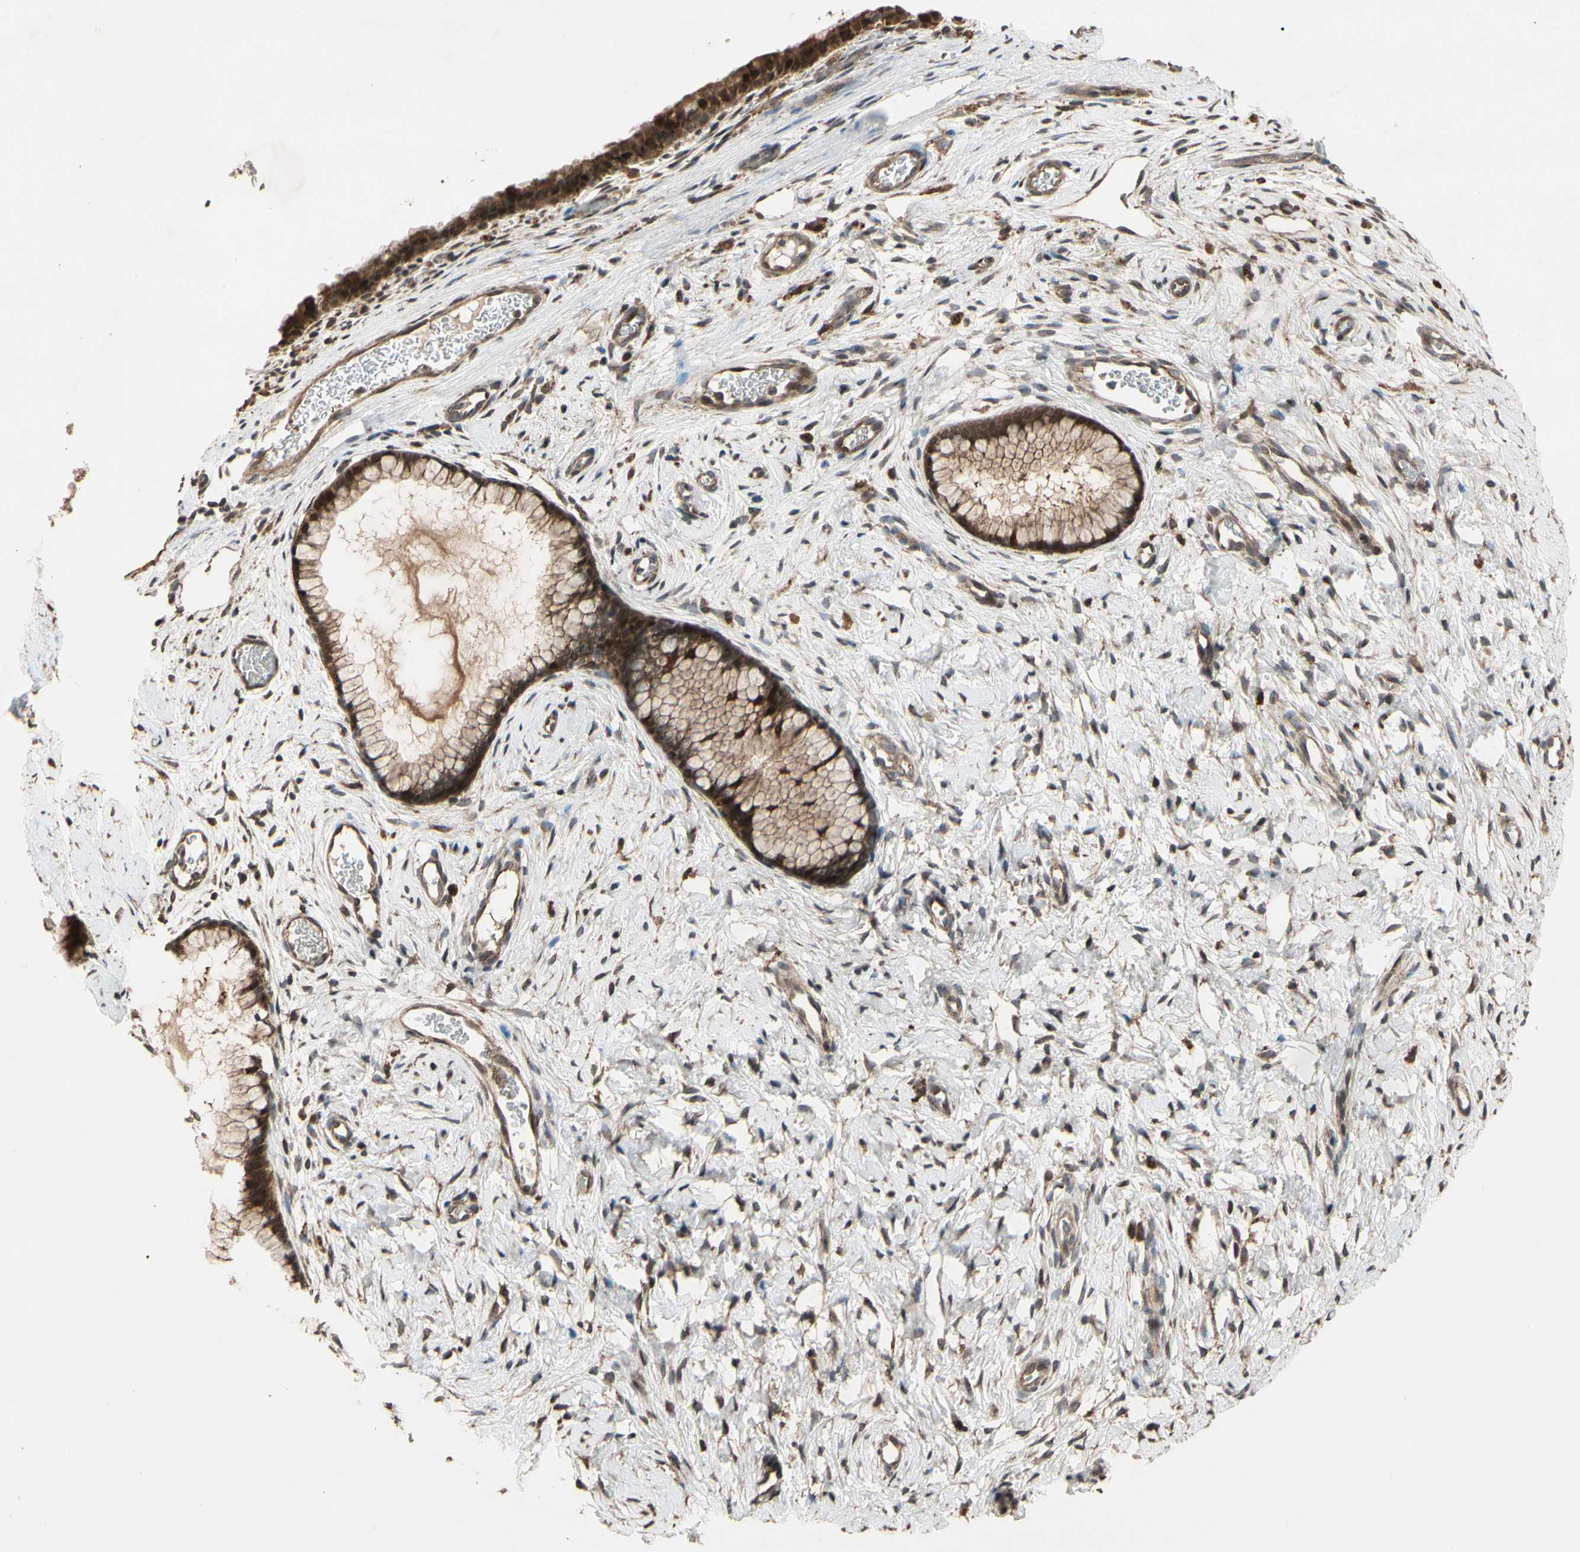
{"staining": {"intensity": "strong", "quantity": "25%-75%", "location": "cytoplasmic/membranous,nuclear"}, "tissue": "cervix", "cell_type": "Glandular cells", "image_type": "normal", "snomed": [{"axis": "morphology", "description": "Normal tissue, NOS"}, {"axis": "topography", "description": "Cervix"}], "caption": "Human cervix stained with a brown dye exhibits strong cytoplasmic/membranous,nuclear positive expression in approximately 25%-75% of glandular cells.", "gene": "CSF1R", "patient": {"sex": "female", "age": 65}}